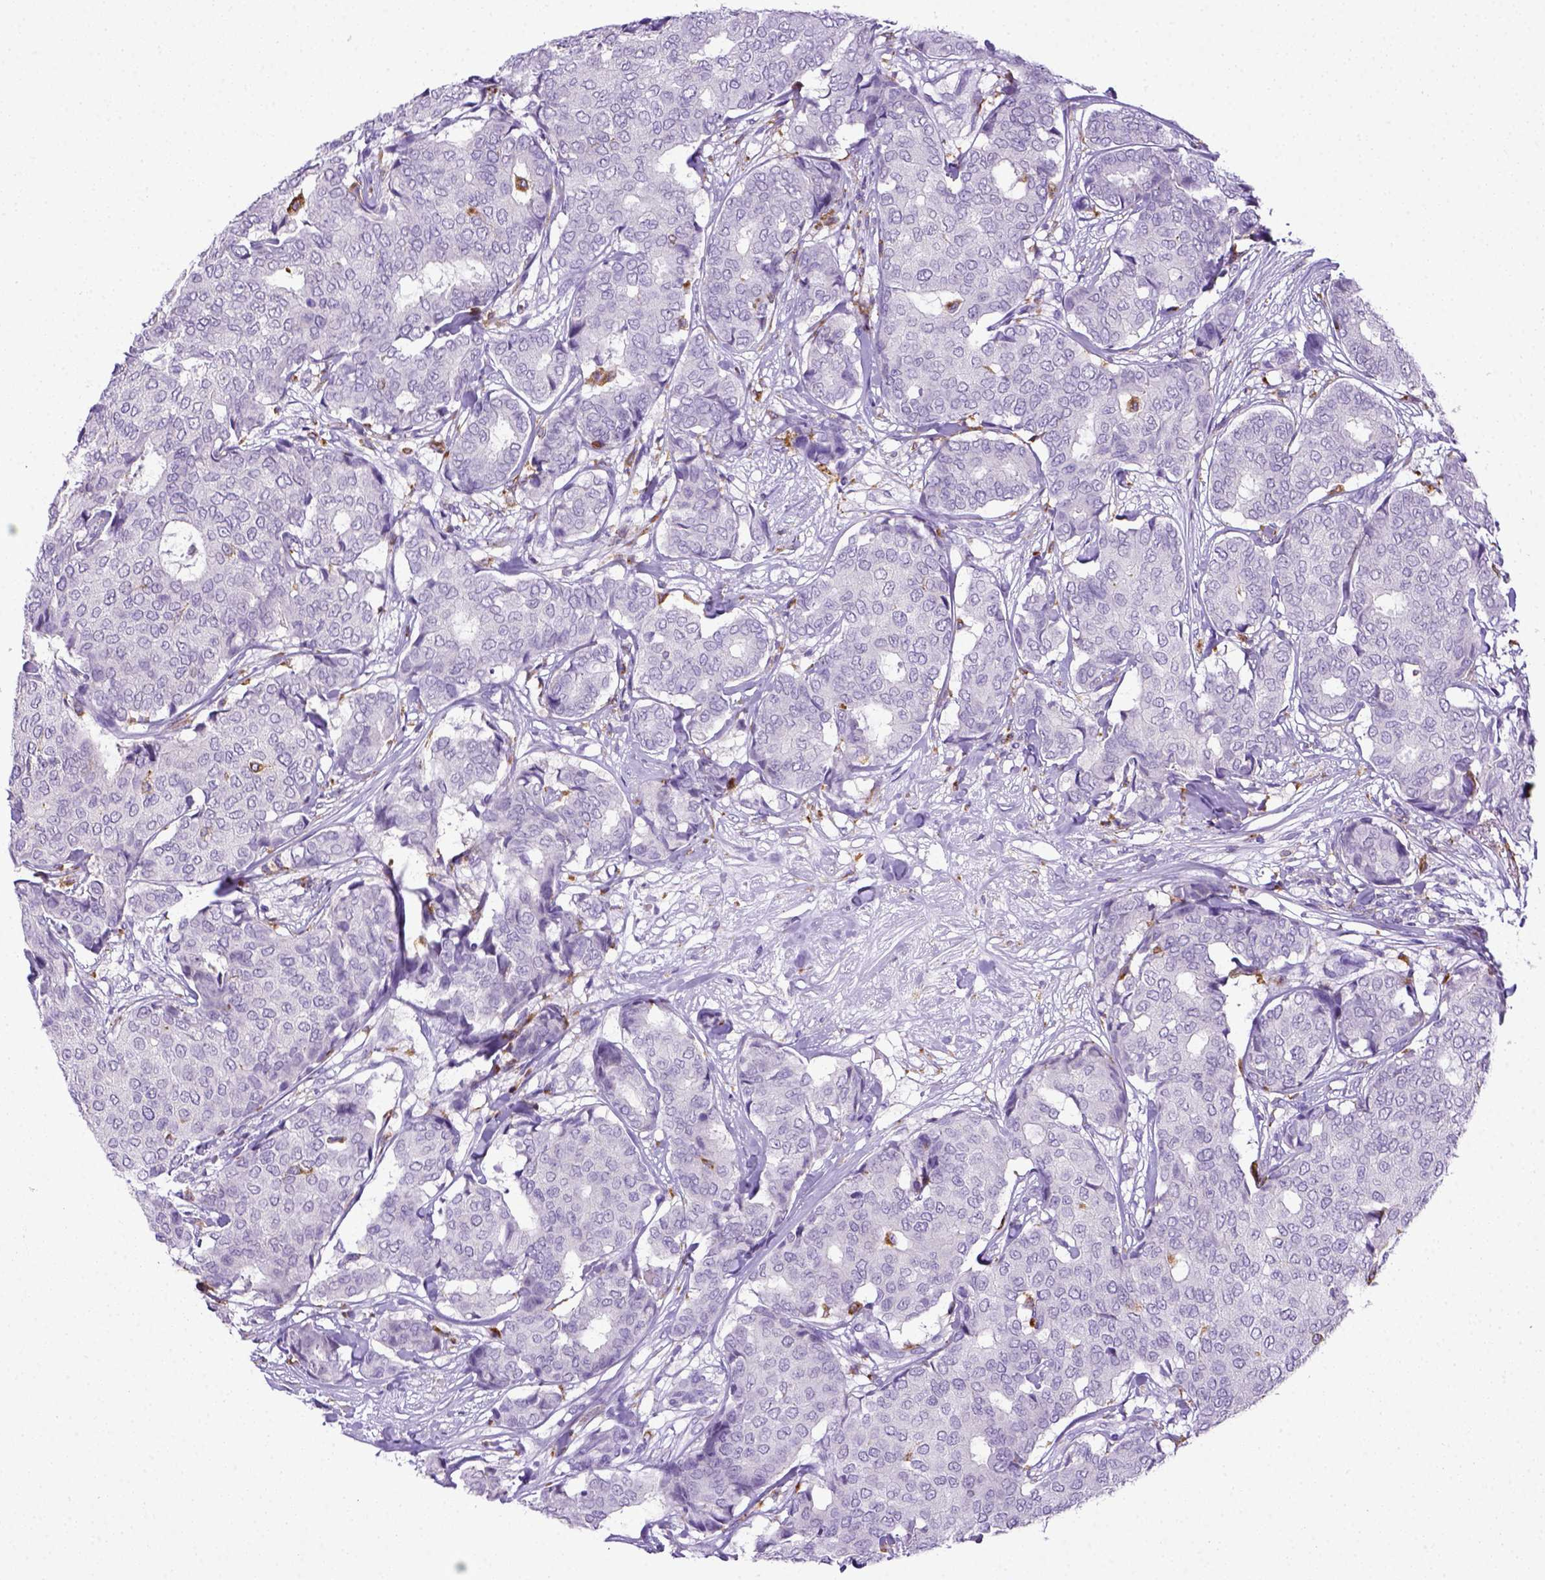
{"staining": {"intensity": "negative", "quantity": "none", "location": "none"}, "tissue": "breast cancer", "cell_type": "Tumor cells", "image_type": "cancer", "snomed": [{"axis": "morphology", "description": "Duct carcinoma"}, {"axis": "topography", "description": "Breast"}], "caption": "Tumor cells show no significant protein positivity in breast cancer (intraductal carcinoma).", "gene": "CD68", "patient": {"sex": "female", "age": 75}}